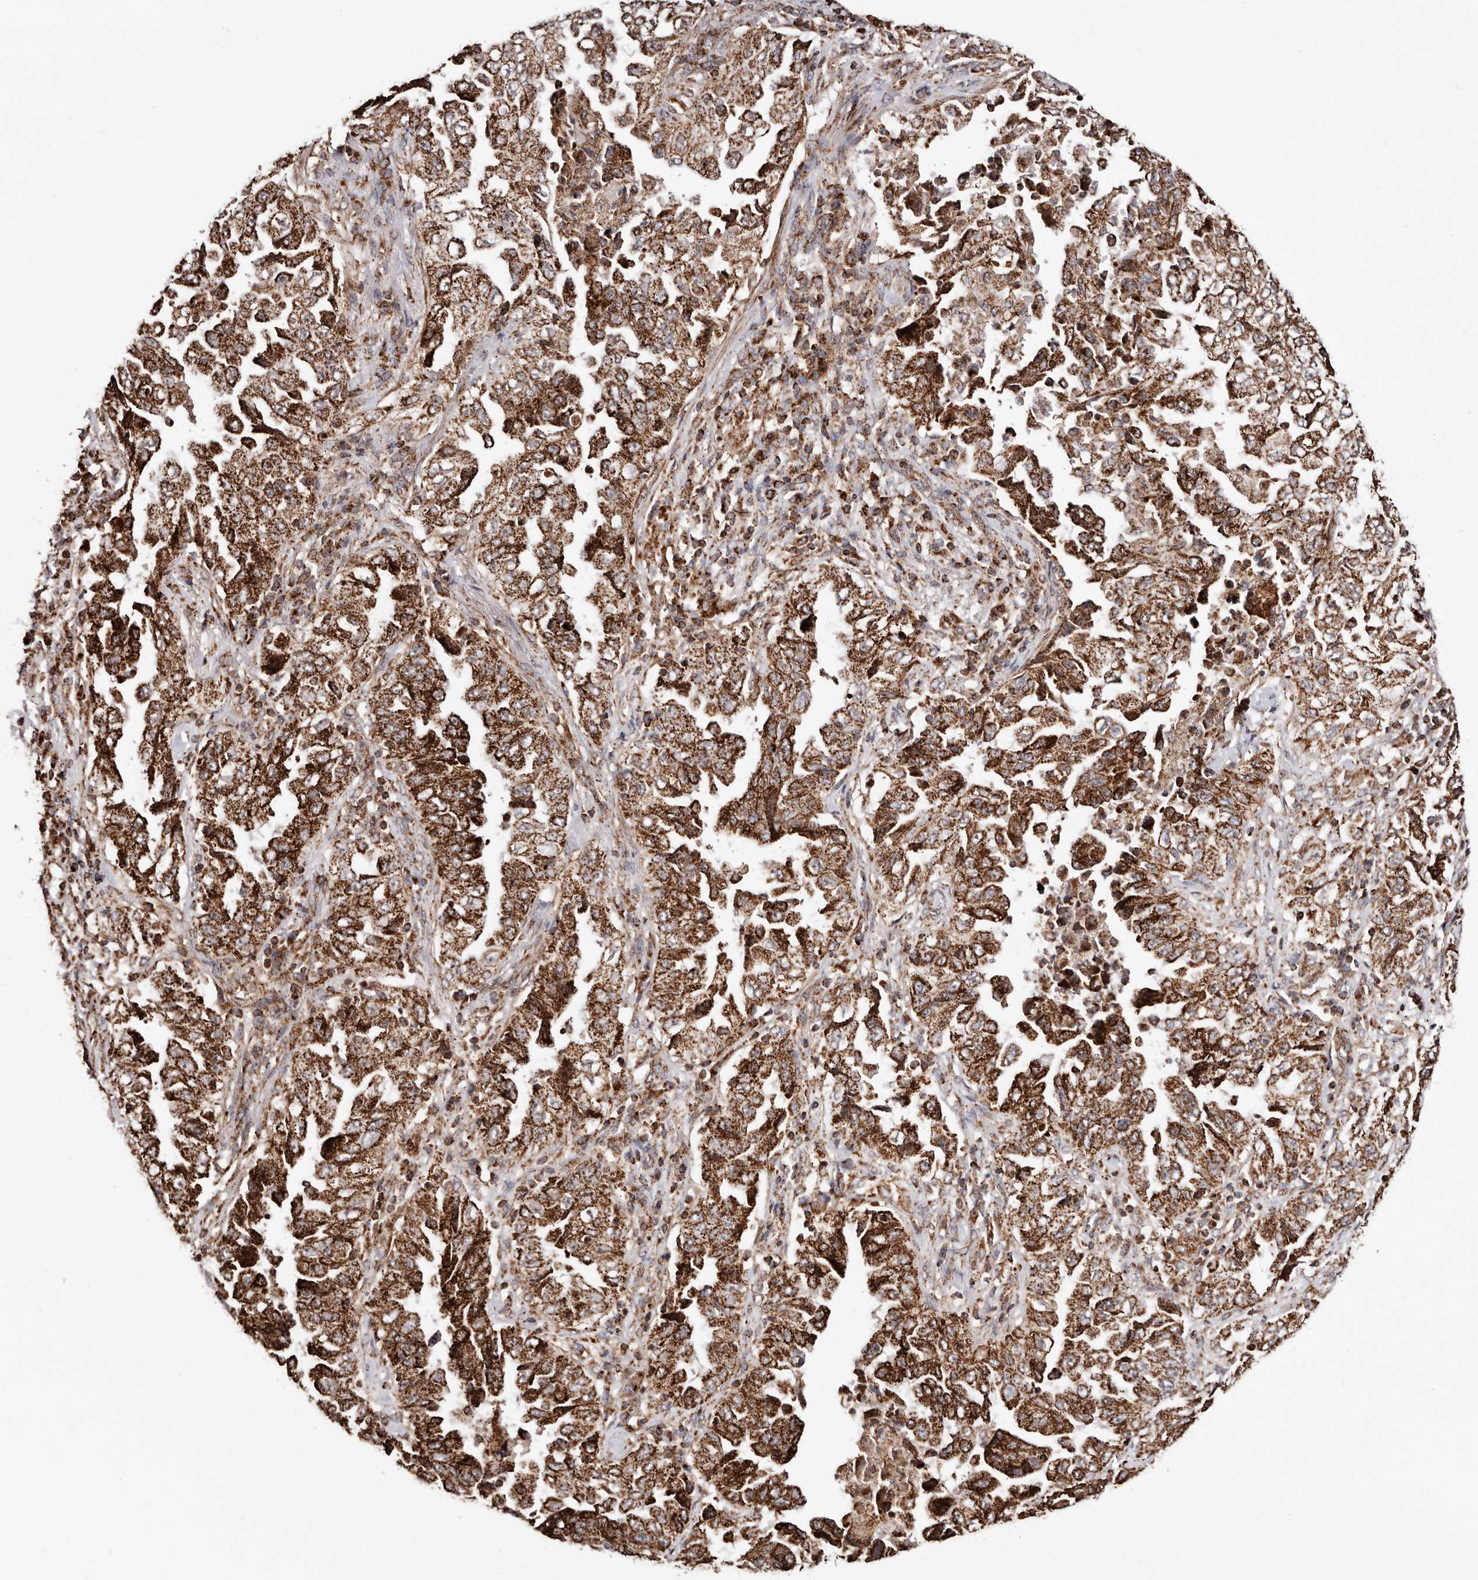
{"staining": {"intensity": "strong", "quantity": ">75%", "location": "cytoplasmic/membranous"}, "tissue": "lung cancer", "cell_type": "Tumor cells", "image_type": "cancer", "snomed": [{"axis": "morphology", "description": "Adenocarcinoma, NOS"}, {"axis": "topography", "description": "Lung"}], "caption": "Strong cytoplasmic/membranous positivity for a protein is present in about >75% of tumor cells of adenocarcinoma (lung) using IHC.", "gene": "PRKACB", "patient": {"sex": "female", "age": 51}}